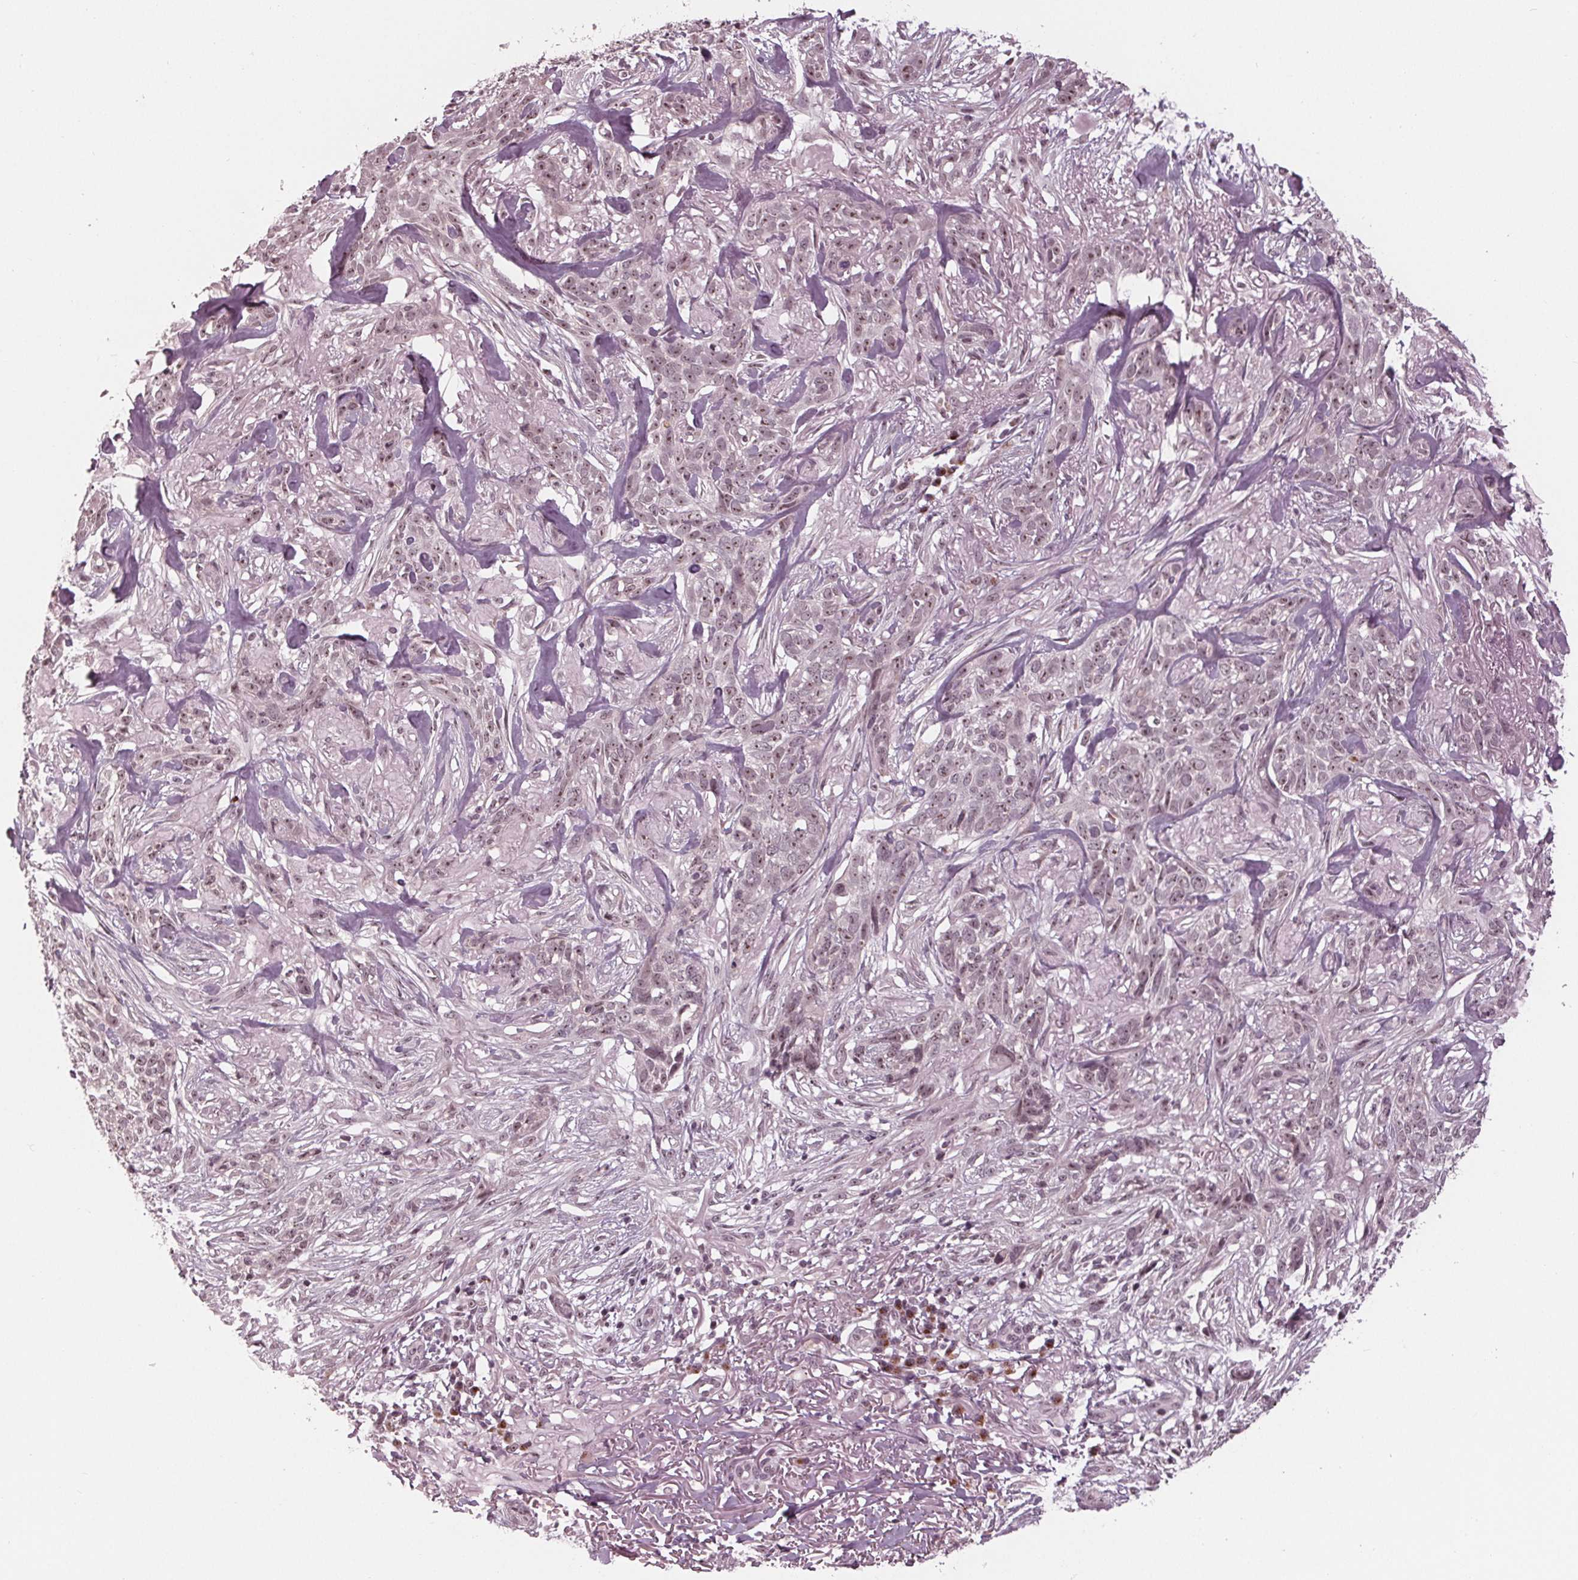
{"staining": {"intensity": "weak", "quantity": "25%-75%", "location": "nuclear"}, "tissue": "skin cancer", "cell_type": "Tumor cells", "image_type": "cancer", "snomed": [{"axis": "morphology", "description": "Basal cell carcinoma"}, {"axis": "topography", "description": "Skin"}], "caption": "Human basal cell carcinoma (skin) stained with a protein marker shows weak staining in tumor cells.", "gene": "SLX4", "patient": {"sex": "male", "age": 74}}